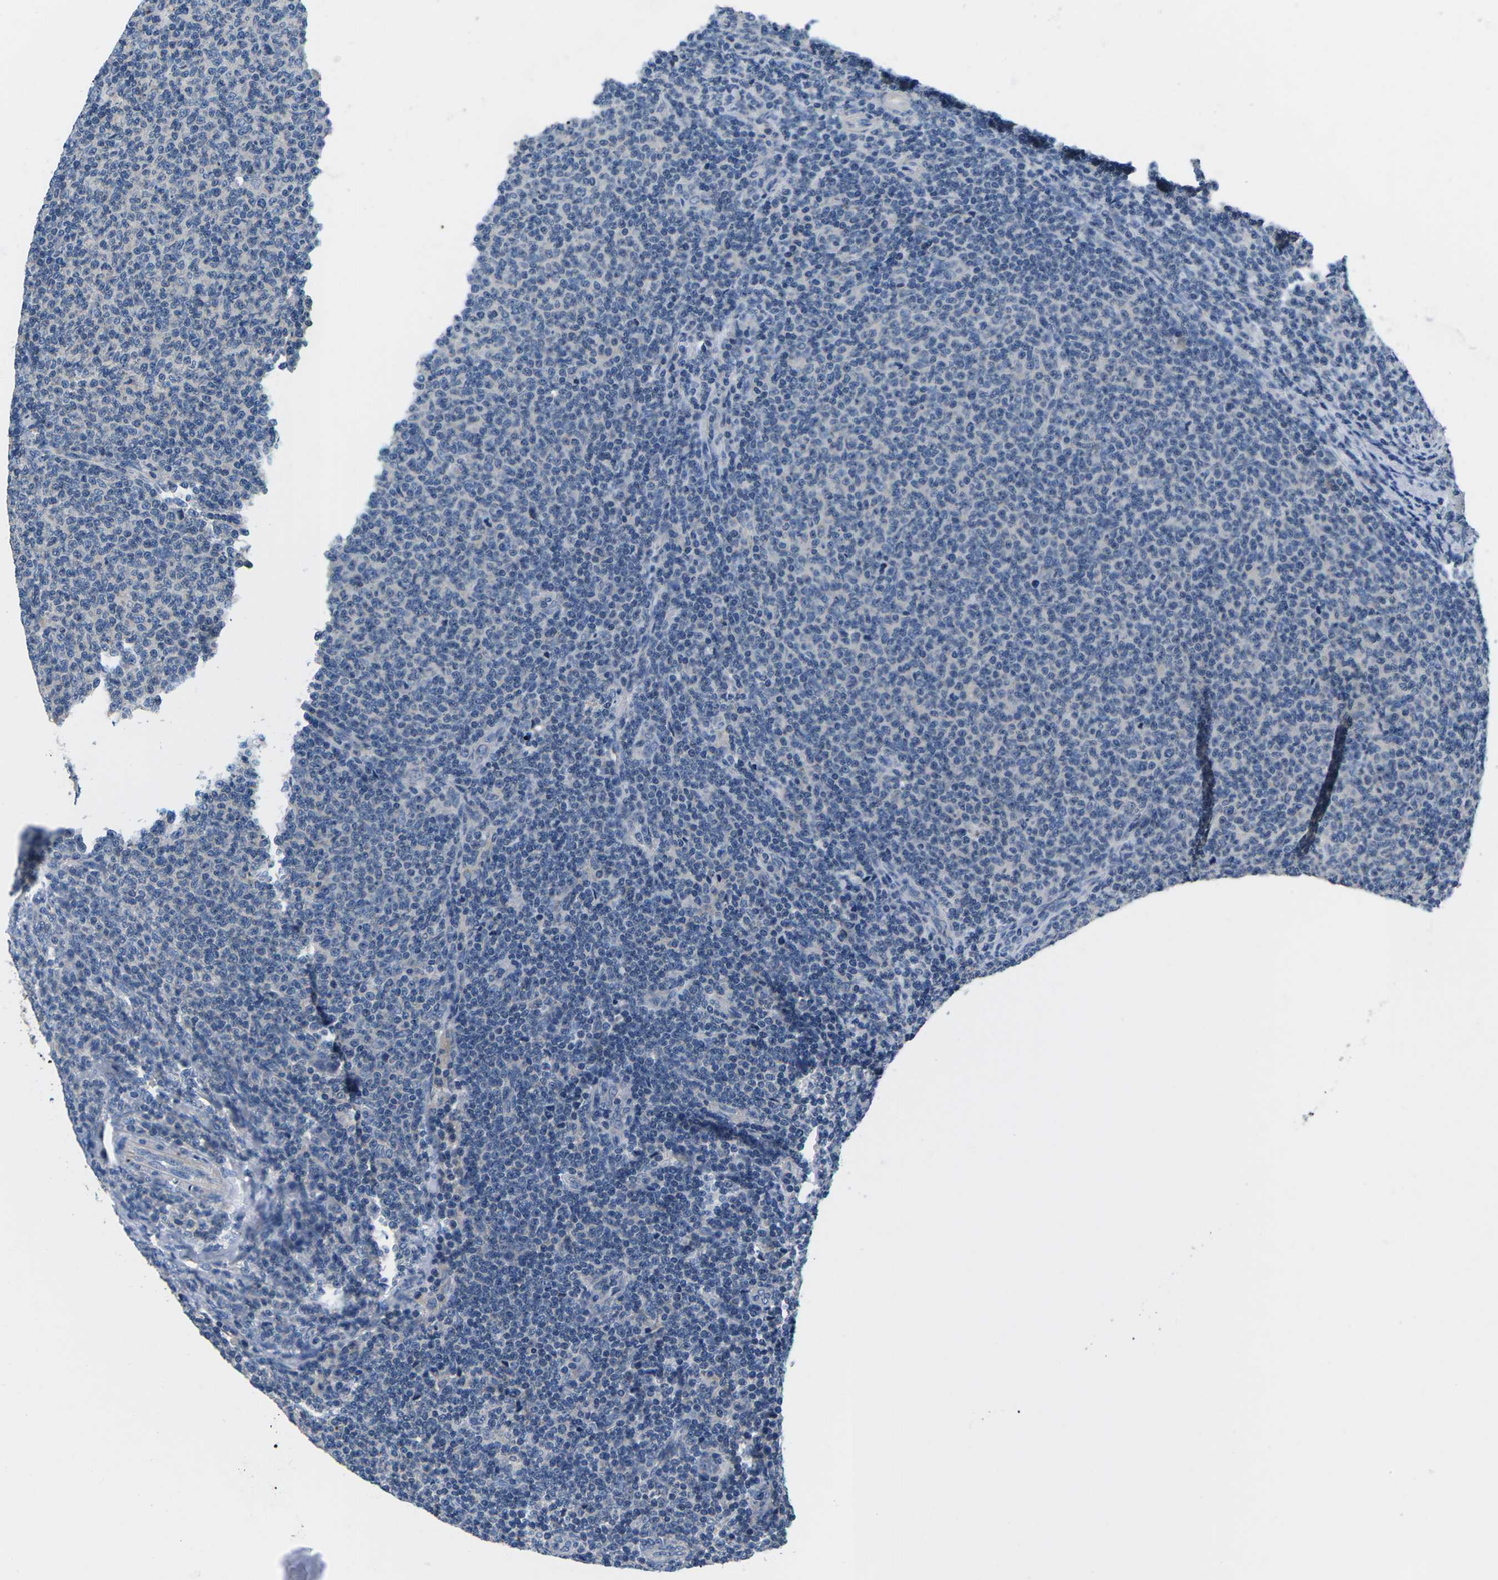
{"staining": {"intensity": "negative", "quantity": "none", "location": "none"}, "tissue": "lymphoma", "cell_type": "Tumor cells", "image_type": "cancer", "snomed": [{"axis": "morphology", "description": "Malignant lymphoma, non-Hodgkin's type, Low grade"}, {"axis": "topography", "description": "Lymph node"}], "caption": "Immunohistochemistry (IHC) image of human lymphoma stained for a protein (brown), which exhibits no positivity in tumor cells.", "gene": "PDCD6IP", "patient": {"sex": "male", "age": 66}}